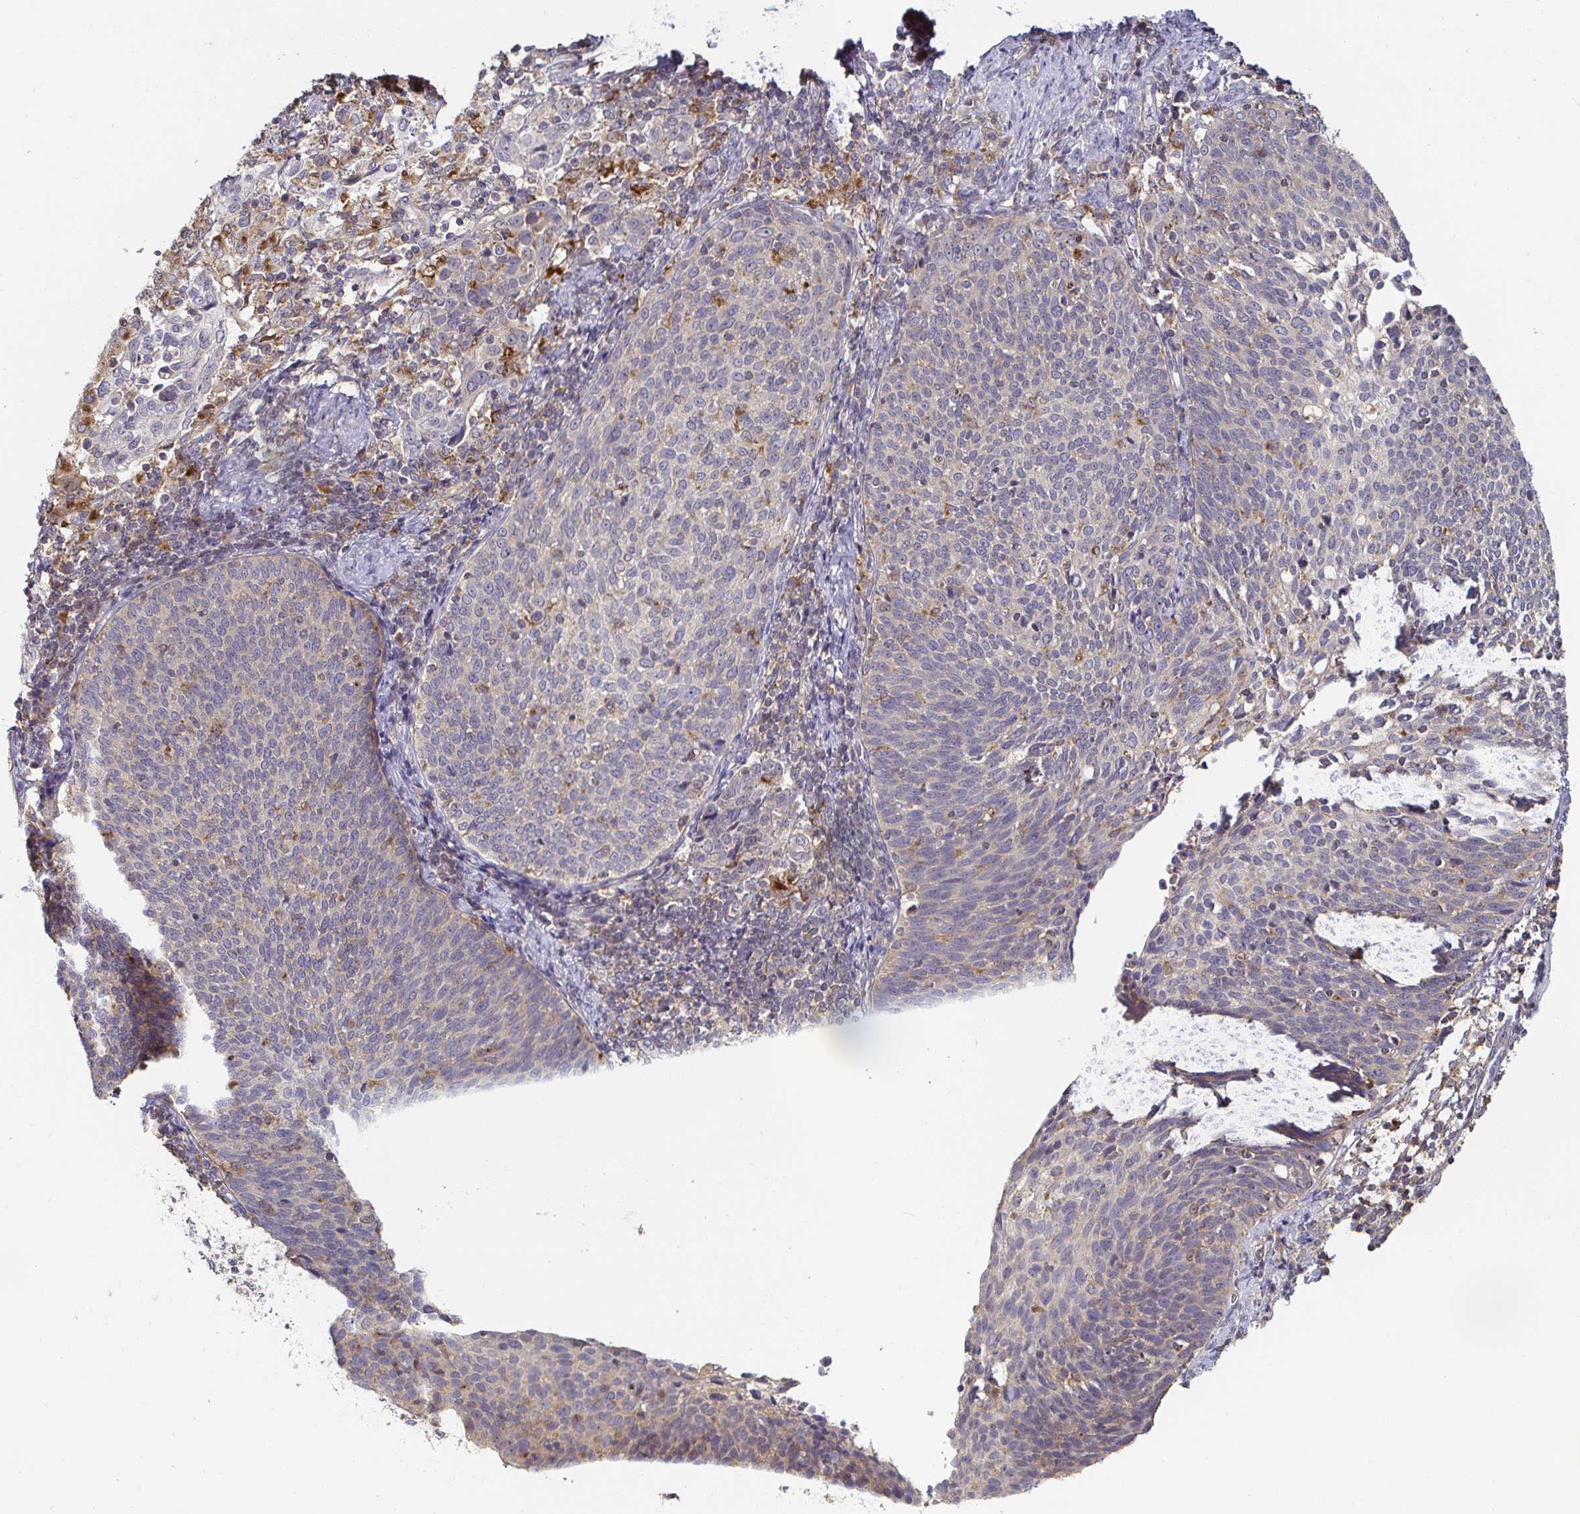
{"staining": {"intensity": "negative", "quantity": "none", "location": "none"}, "tissue": "cervical cancer", "cell_type": "Tumor cells", "image_type": "cancer", "snomed": [{"axis": "morphology", "description": "Squamous cell carcinoma, NOS"}, {"axis": "topography", "description": "Cervix"}], "caption": "Human cervical cancer stained for a protein using immunohistochemistry demonstrates no staining in tumor cells.", "gene": "CDH18", "patient": {"sex": "female", "age": 61}}